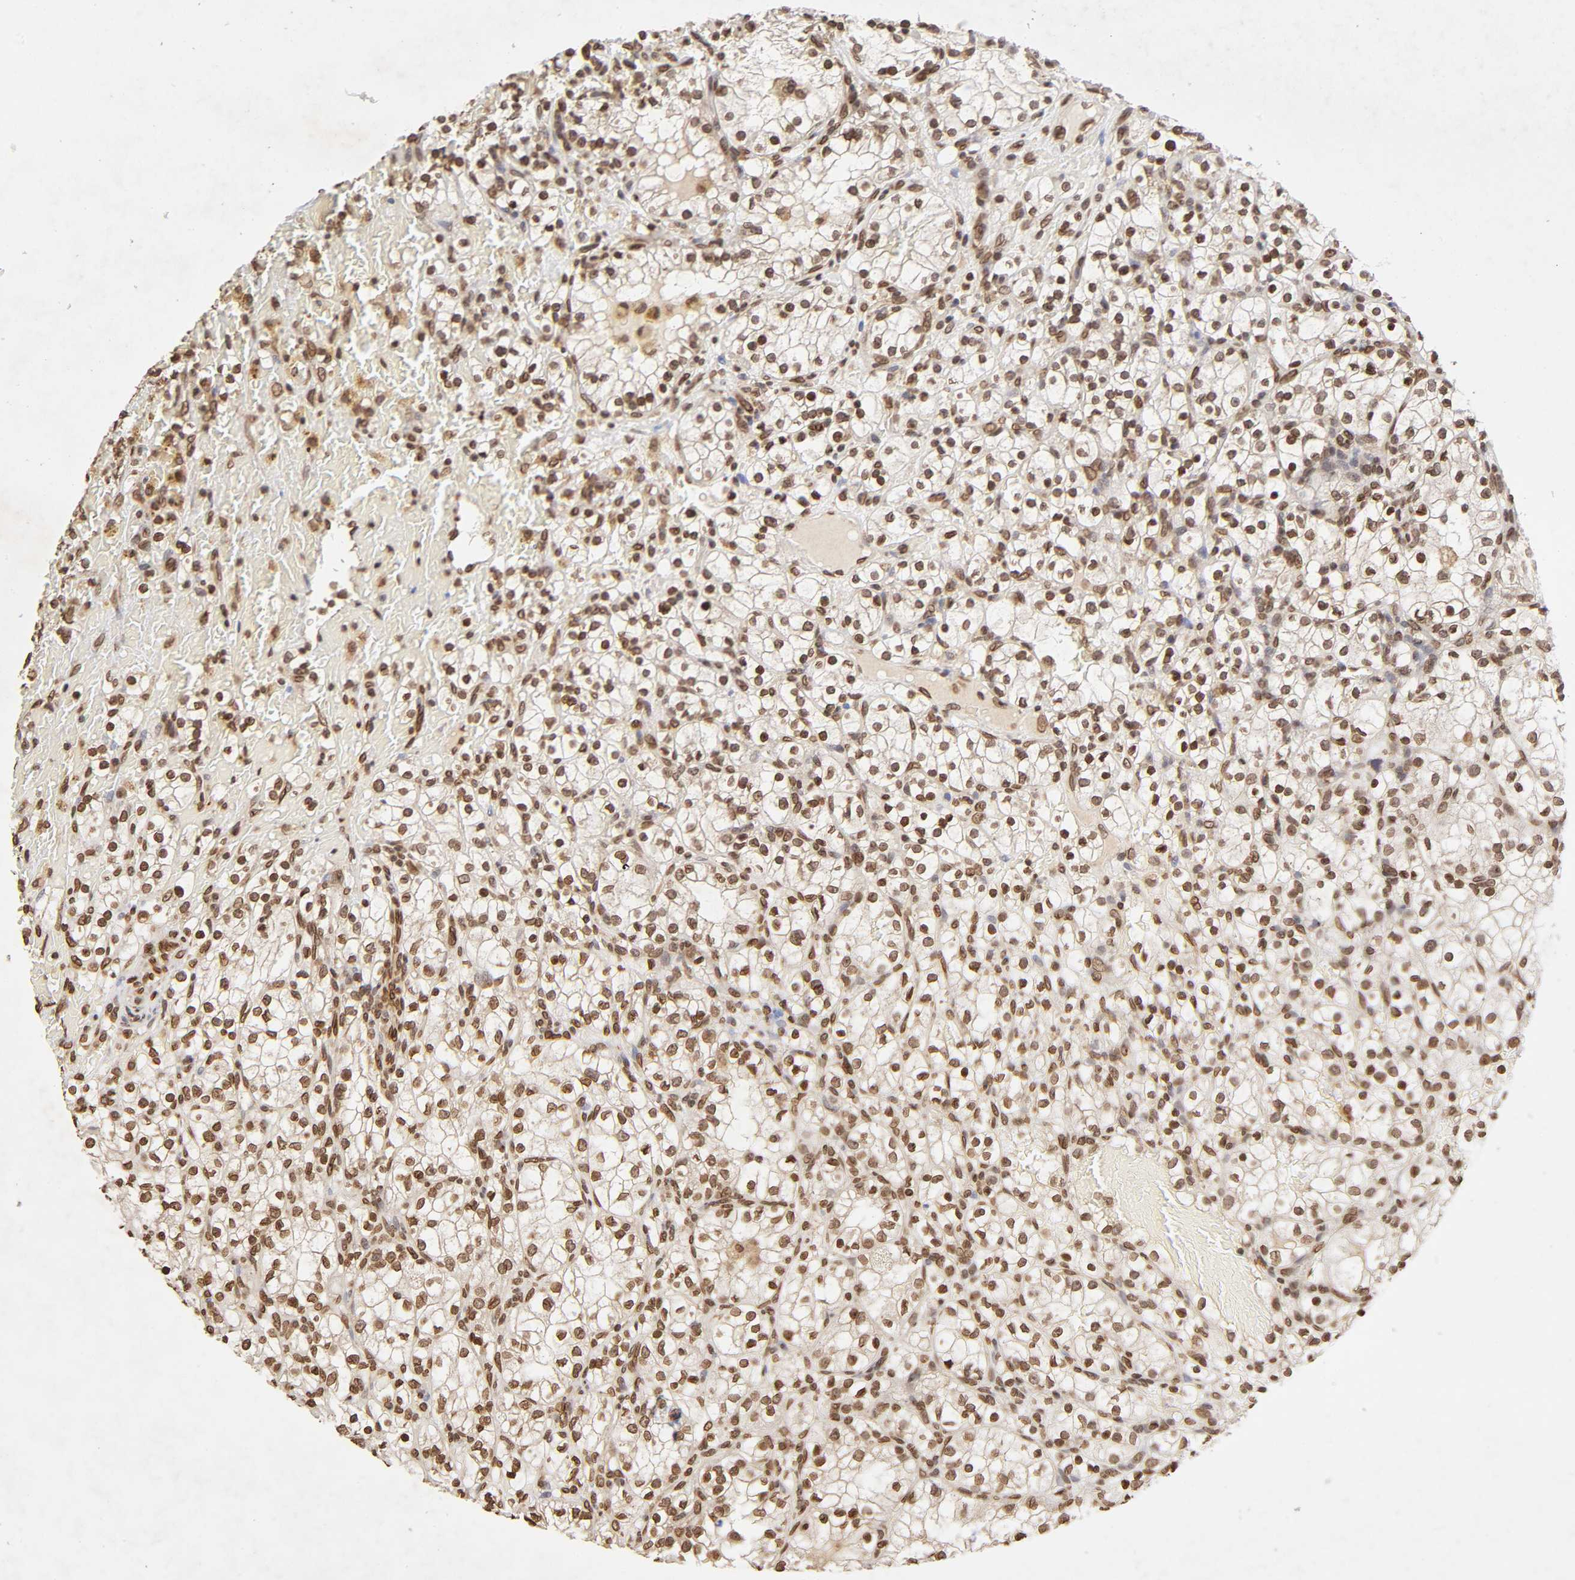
{"staining": {"intensity": "moderate", "quantity": ">75%", "location": "nuclear"}, "tissue": "renal cancer", "cell_type": "Tumor cells", "image_type": "cancer", "snomed": [{"axis": "morphology", "description": "Normal tissue, NOS"}, {"axis": "morphology", "description": "Adenocarcinoma, NOS"}, {"axis": "topography", "description": "Kidney"}], "caption": "DAB immunohistochemical staining of renal cancer reveals moderate nuclear protein staining in approximately >75% of tumor cells. The protein is stained brown, and the nuclei are stained in blue (DAB (3,3'-diaminobenzidine) IHC with brightfield microscopy, high magnification).", "gene": "MLLT6", "patient": {"sex": "female", "age": 55}}